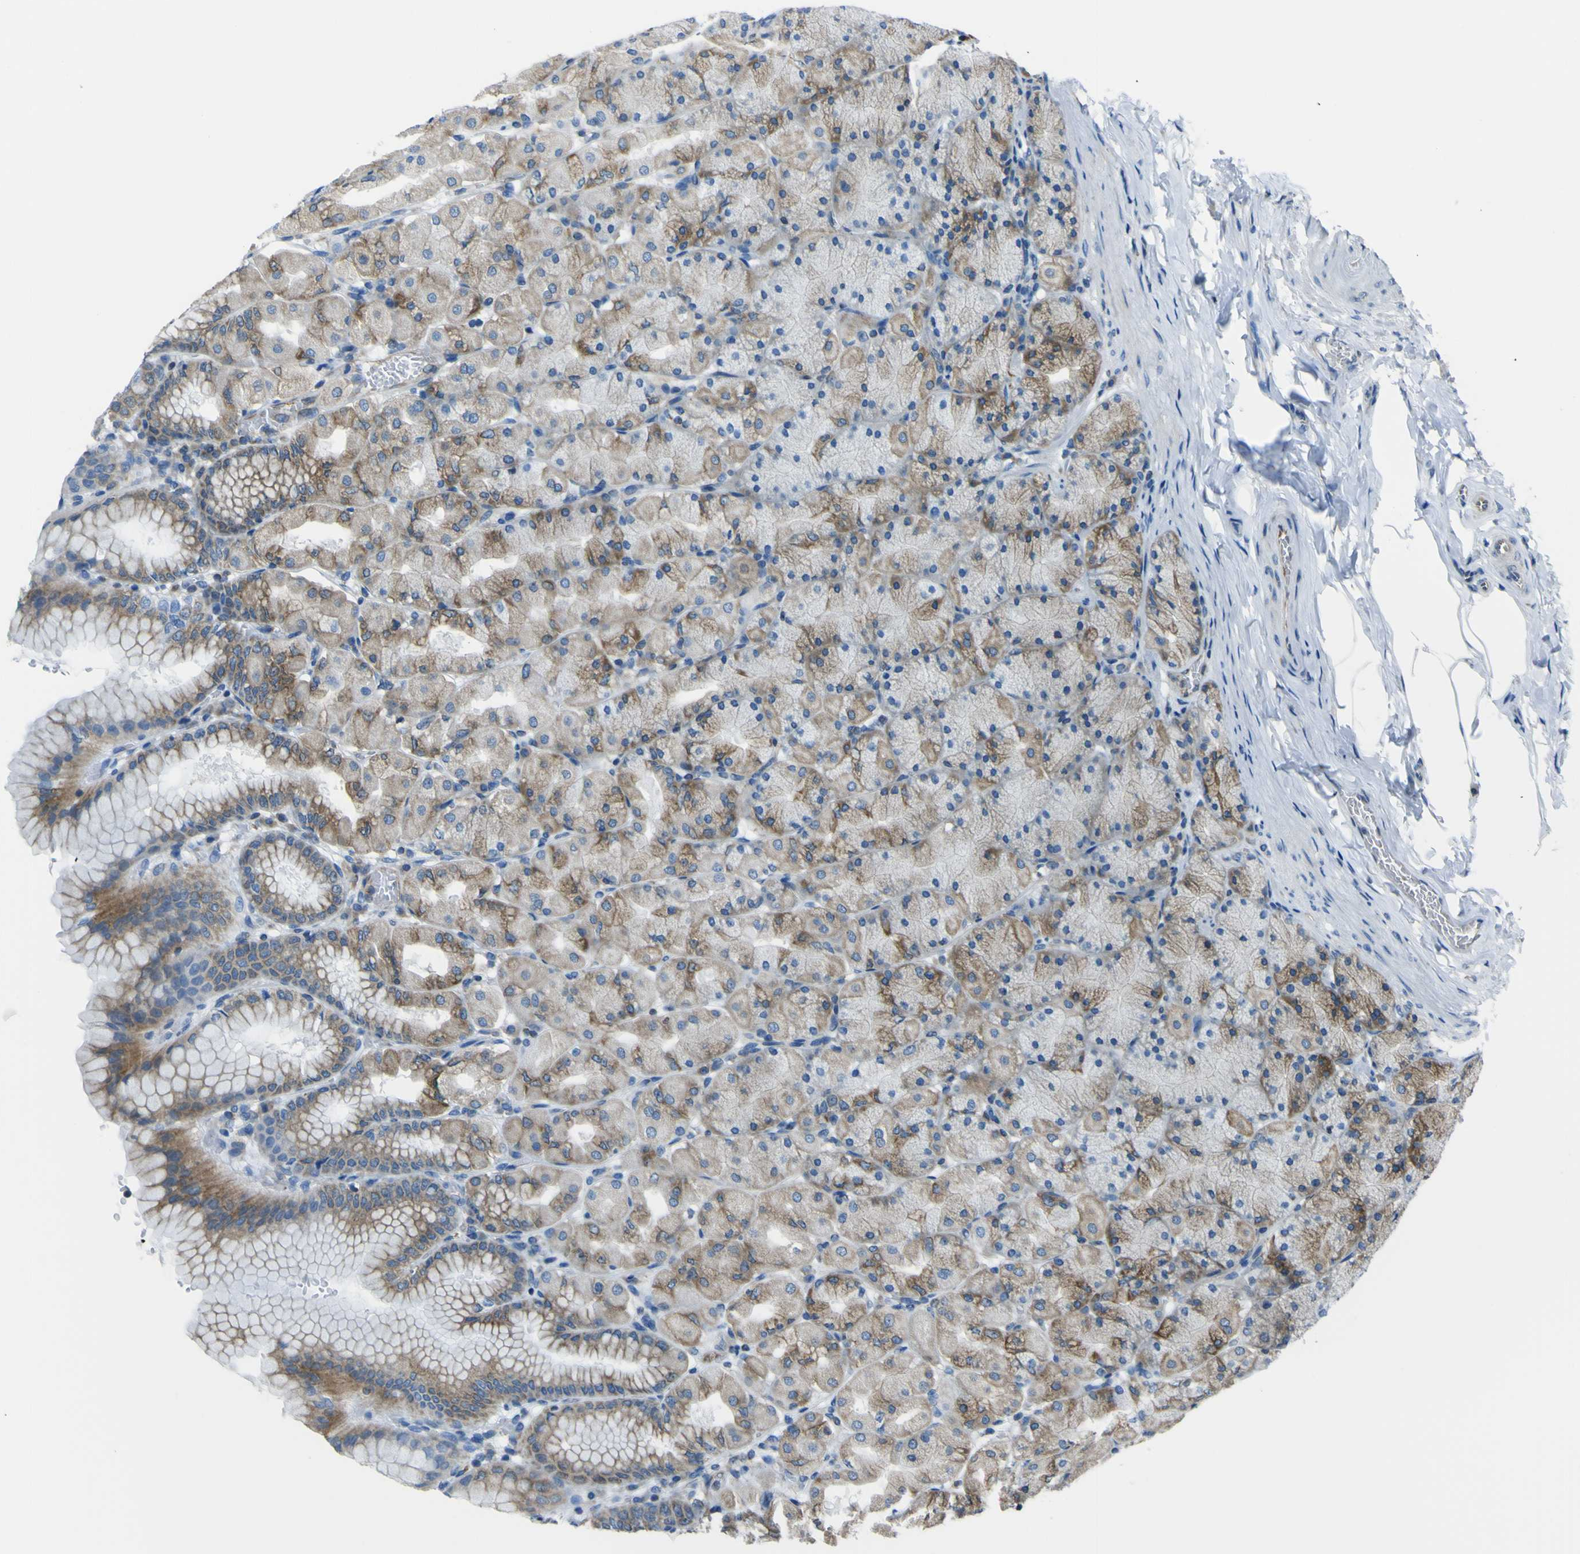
{"staining": {"intensity": "moderate", "quantity": "25%-75%", "location": "cytoplasmic/membranous"}, "tissue": "stomach", "cell_type": "Glandular cells", "image_type": "normal", "snomed": [{"axis": "morphology", "description": "Normal tissue, NOS"}, {"axis": "topography", "description": "Stomach, upper"}], "caption": "A high-resolution micrograph shows immunohistochemistry (IHC) staining of normal stomach, which shows moderate cytoplasmic/membranous expression in about 25%-75% of glandular cells.", "gene": "STIM1", "patient": {"sex": "female", "age": 56}}